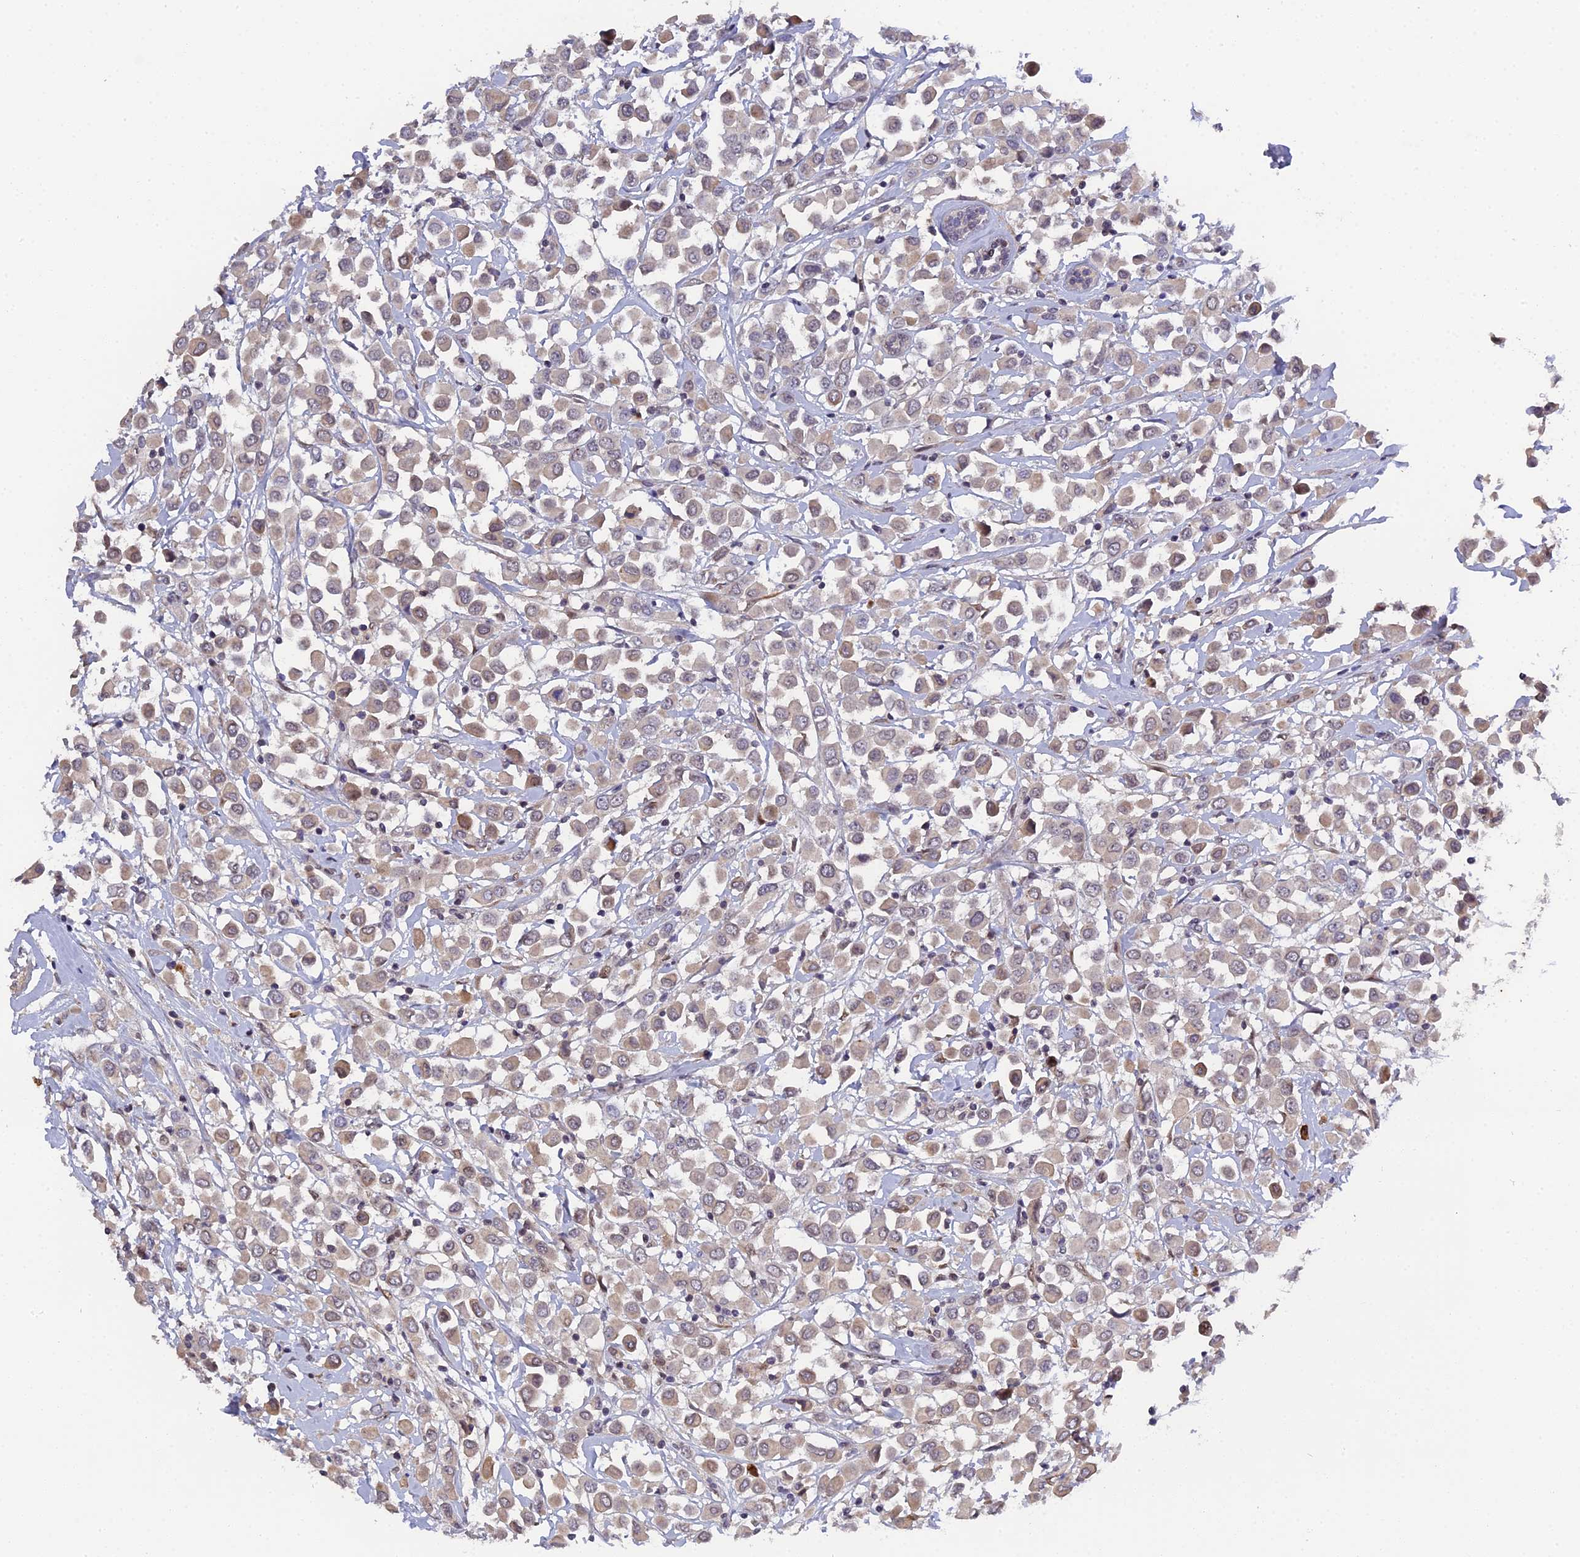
{"staining": {"intensity": "weak", "quantity": "<25%", "location": "cytoplasmic/membranous,nuclear"}, "tissue": "breast cancer", "cell_type": "Tumor cells", "image_type": "cancer", "snomed": [{"axis": "morphology", "description": "Duct carcinoma"}, {"axis": "topography", "description": "Breast"}], "caption": "High power microscopy photomicrograph of an immunohistochemistry micrograph of breast cancer (infiltrating ductal carcinoma), revealing no significant staining in tumor cells.", "gene": "PYGO1", "patient": {"sex": "female", "age": 61}}